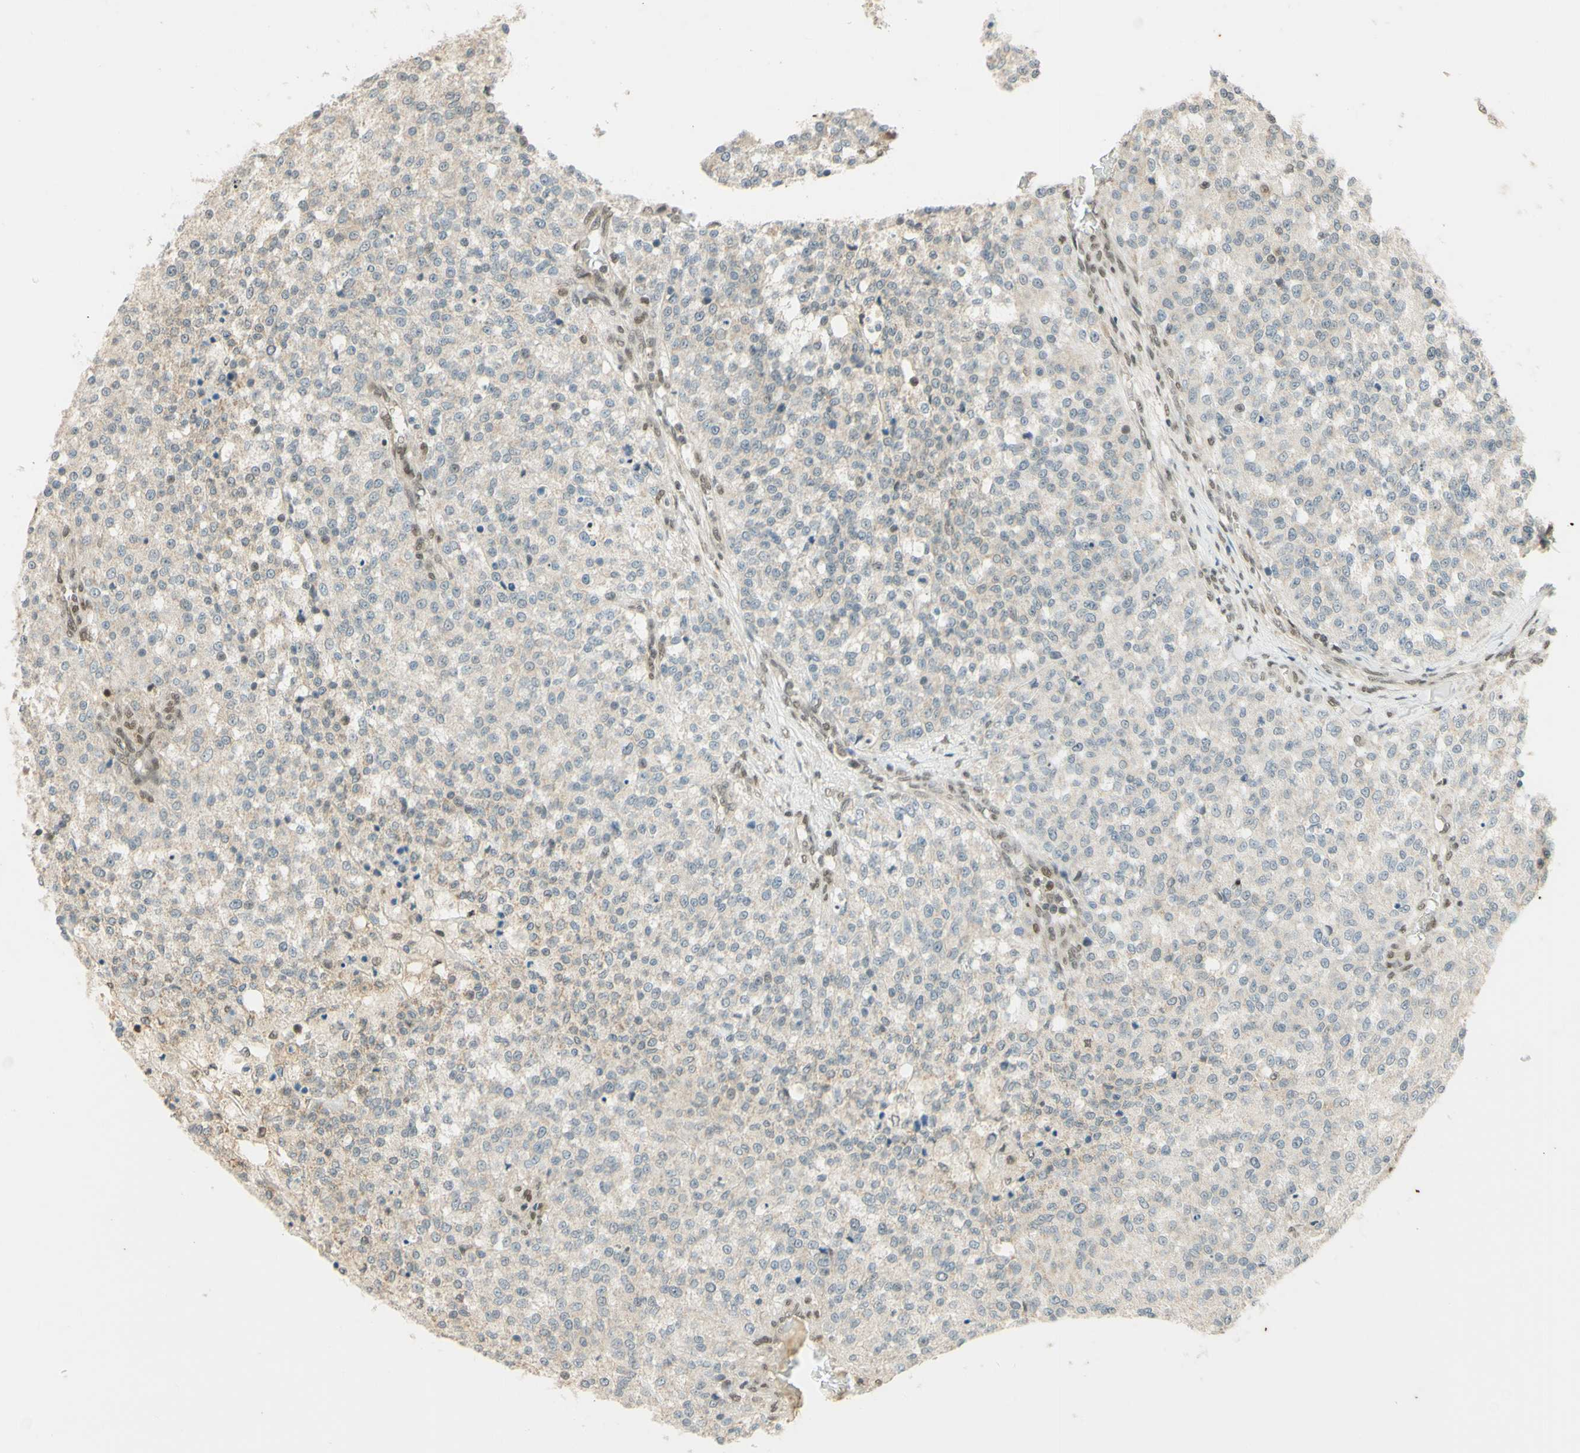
{"staining": {"intensity": "negative", "quantity": "none", "location": "none"}, "tissue": "testis cancer", "cell_type": "Tumor cells", "image_type": "cancer", "snomed": [{"axis": "morphology", "description": "Seminoma, NOS"}, {"axis": "topography", "description": "Testis"}], "caption": "Immunohistochemistry image of neoplastic tissue: human testis cancer stained with DAB exhibits no significant protein staining in tumor cells.", "gene": "SMARCB1", "patient": {"sex": "male", "age": 59}}